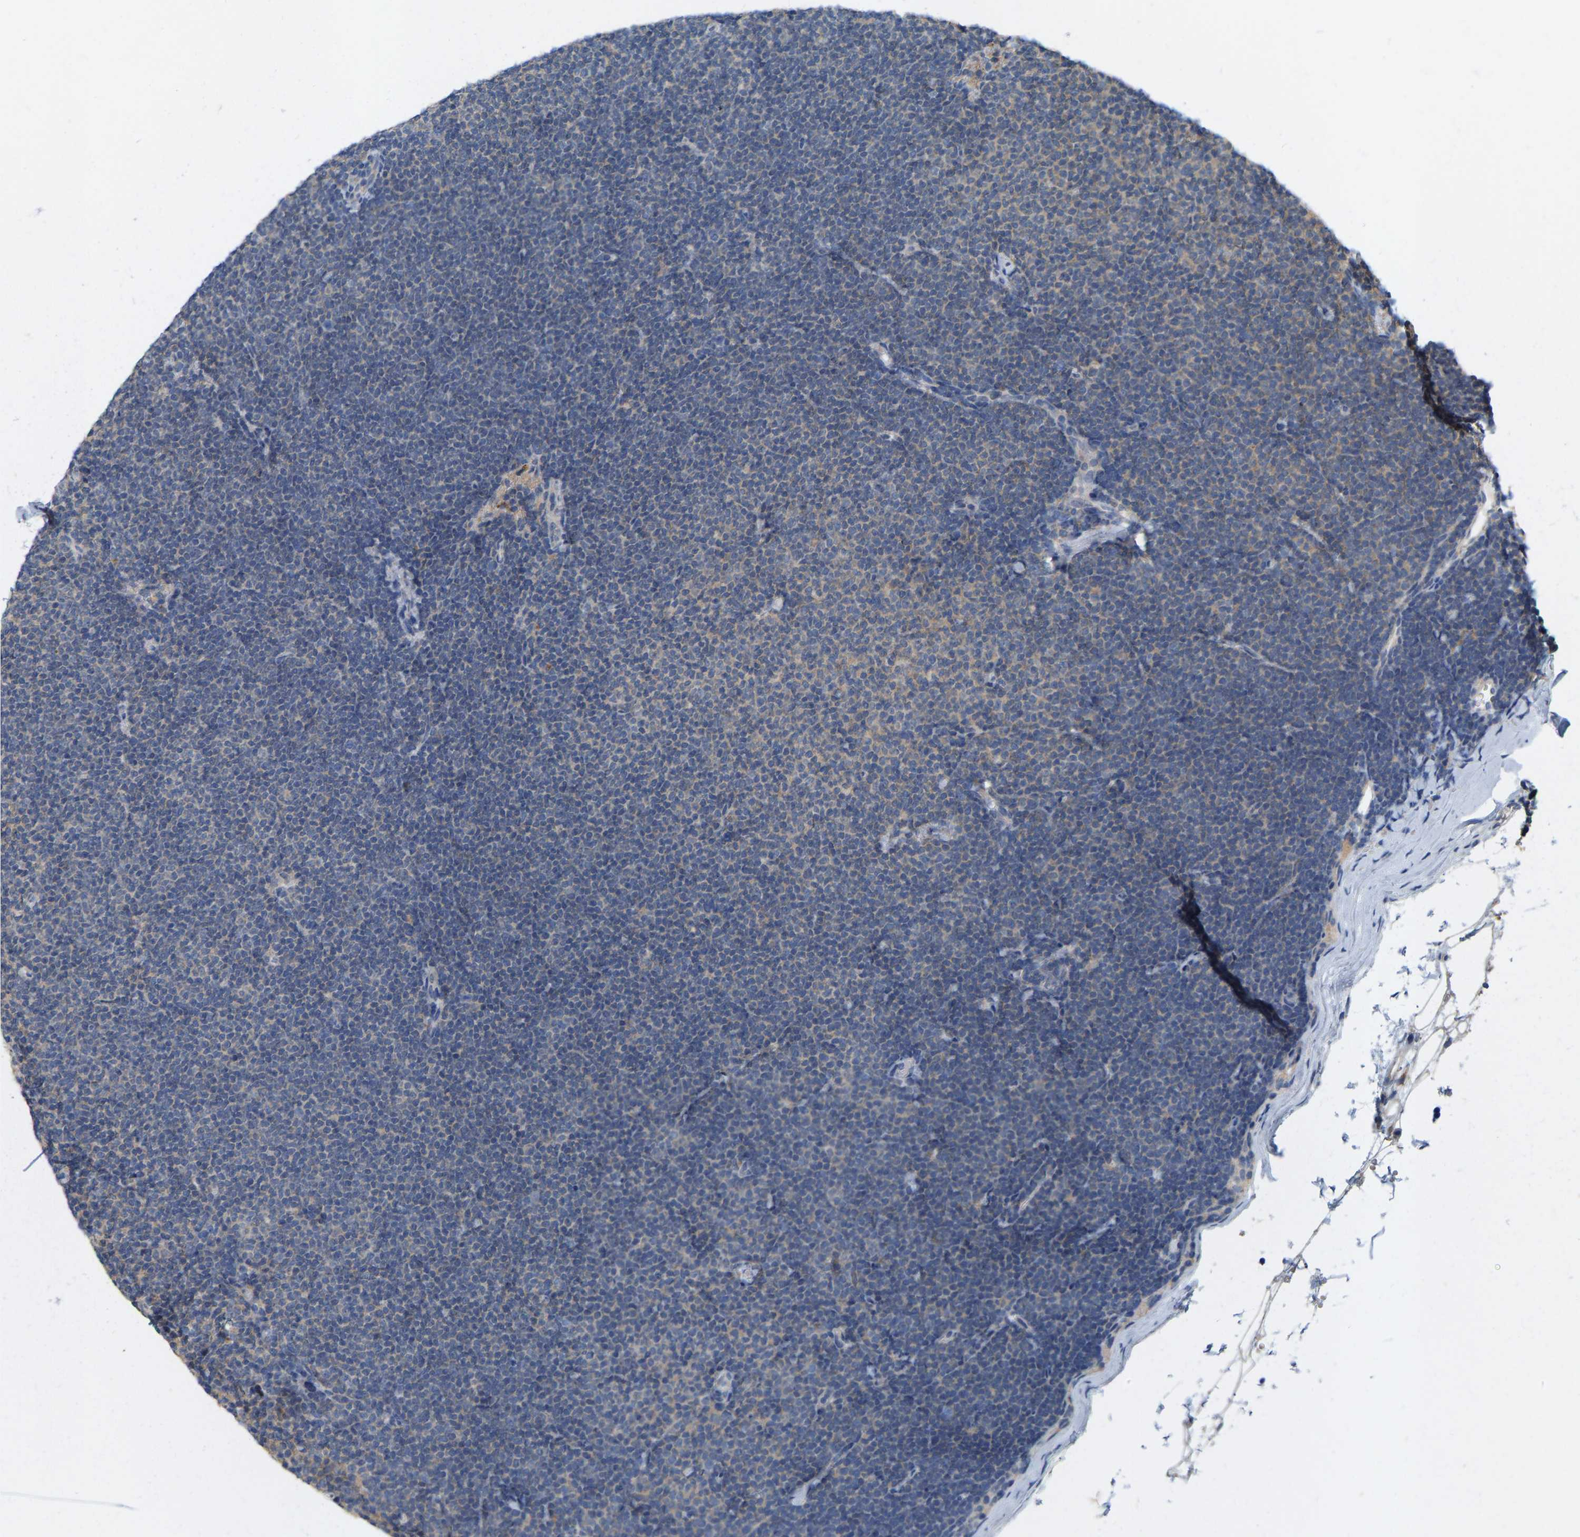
{"staining": {"intensity": "negative", "quantity": "none", "location": "none"}, "tissue": "lymphoma", "cell_type": "Tumor cells", "image_type": "cancer", "snomed": [{"axis": "morphology", "description": "Malignant lymphoma, non-Hodgkin's type, Low grade"}, {"axis": "topography", "description": "Lymph node"}], "caption": "Immunohistochemistry (IHC) of human lymphoma demonstrates no expression in tumor cells.", "gene": "WIPI2", "patient": {"sex": "female", "age": 53}}